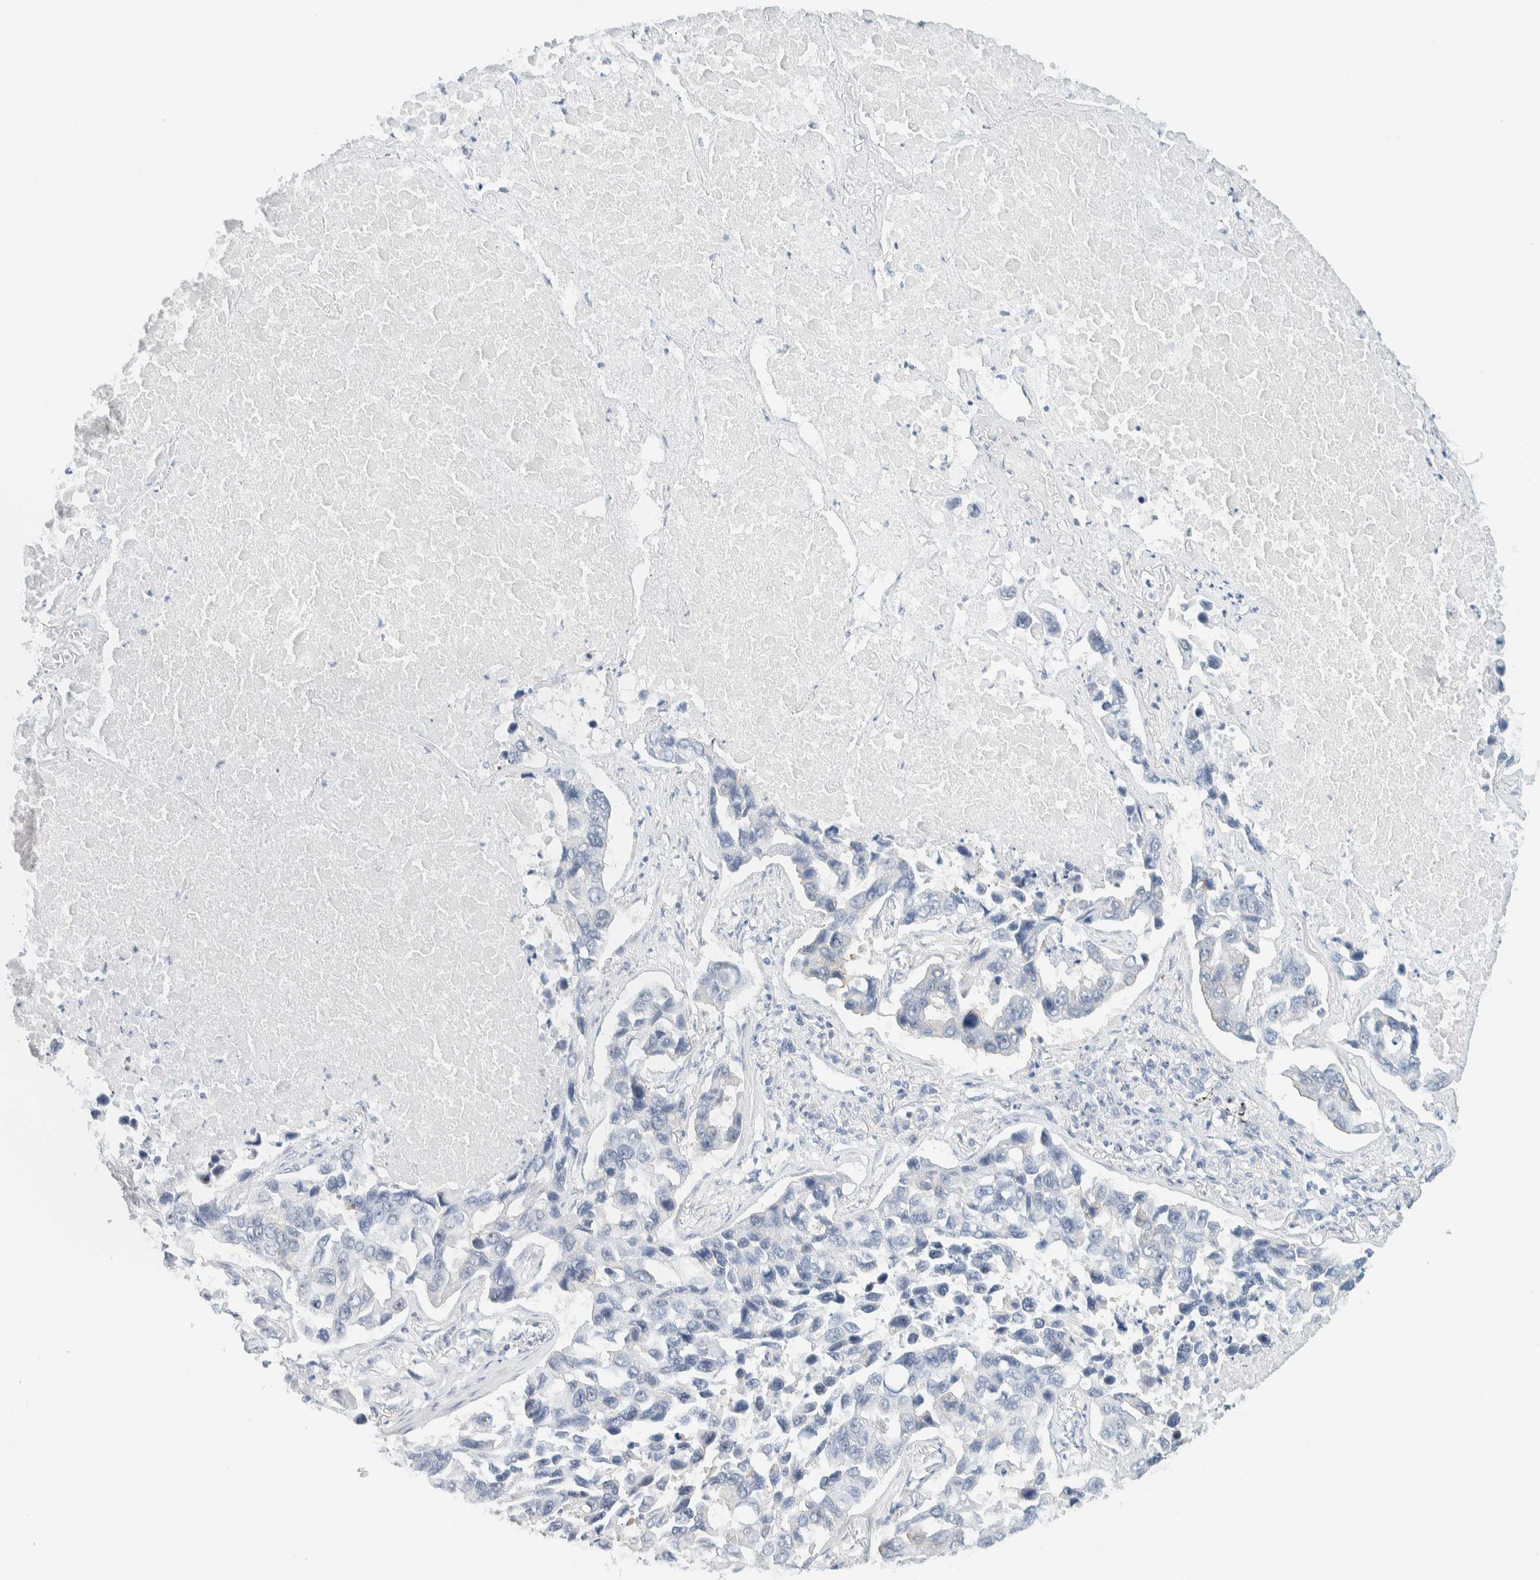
{"staining": {"intensity": "negative", "quantity": "none", "location": "none"}, "tissue": "lung cancer", "cell_type": "Tumor cells", "image_type": "cancer", "snomed": [{"axis": "morphology", "description": "Adenocarcinoma, NOS"}, {"axis": "topography", "description": "Lung"}], "caption": "Lung cancer (adenocarcinoma) stained for a protein using immunohistochemistry (IHC) shows no expression tumor cells.", "gene": "NDE1", "patient": {"sex": "male", "age": 64}}